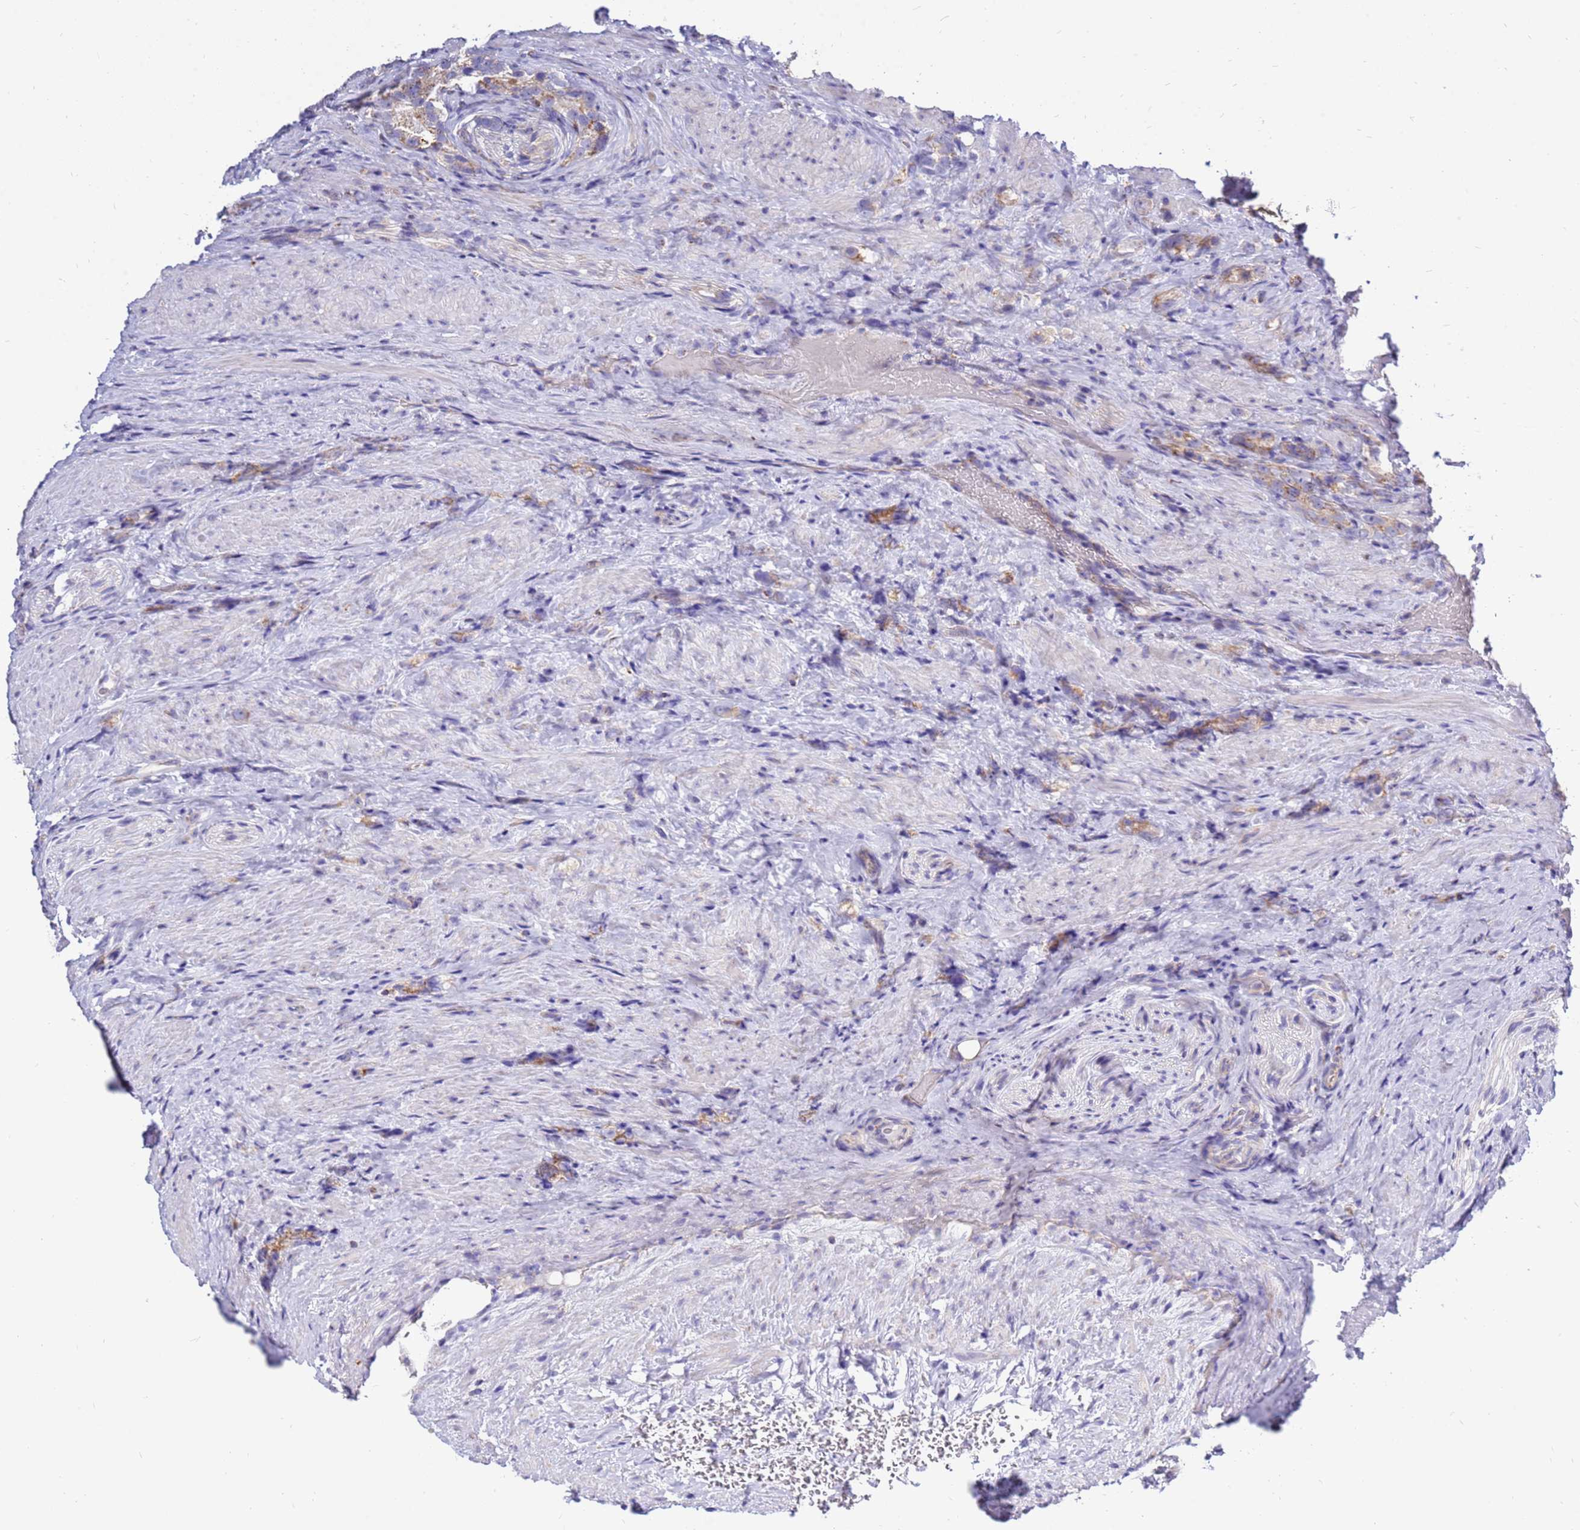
{"staining": {"intensity": "moderate", "quantity": "25%-75%", "location": "cytoplasmic/membranous"}, "tissue": "prostate cancer", "cell_type": "Tumor cells", "image_type": "cancer", "snomed": [{"axis": "morphology", "description": "Adenocarcinoma, High grade"}, {"axis": "topography", "description": "Prostate"}], "caption": "High-power microscopy captured an immunohistochemistry (IHC) image of high-grade adenocarcinoma (prostate), revealing moderate cytoplasmic/membranous positivity in approximately 25%-75% of tumor cells.", "gene": "IGF1R", "patient": {"sex": "male", "age": 63}}